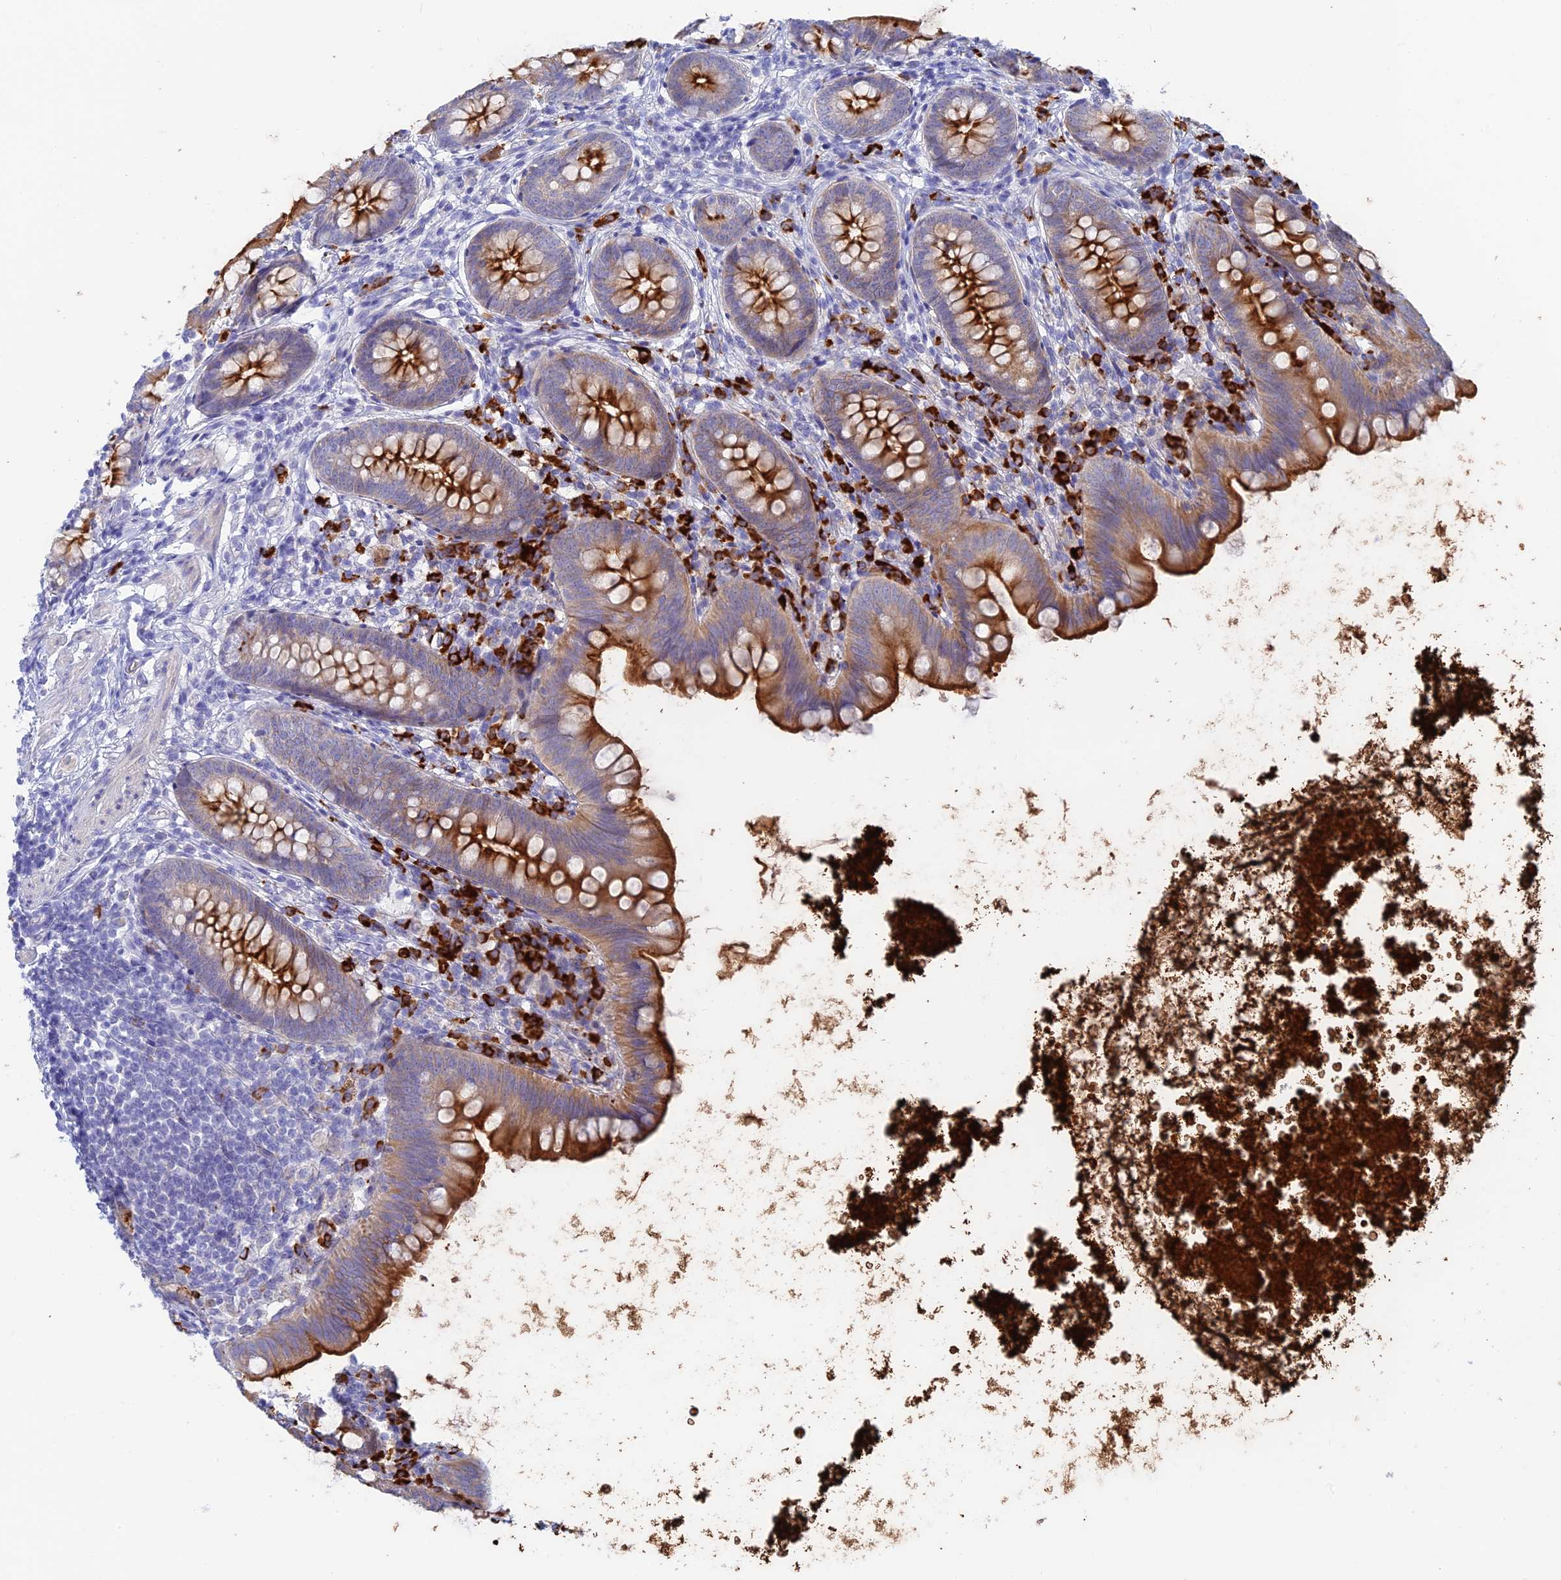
{"staining": {"intensity": "strong", "quantity": ">75%", "location": "cytoplasmic/membranous"}, "tissue": "appendix", "cell_type": "Glandular cells", "image_type": "normal", "snomed": [{"axis": "morphology", "description": "Normal tissue, NOS"}, {"axis": "topography", "description": "Appendix"}], "caption": "Unremarkable appendix displays strong cytoplasmic/membranous staining in about >75% of glandular cells, visualized by immunohistochemistry. Nuclei are stained in blue.", "gene": "CEP152", "patient": {"sex": "female", "age": 62}}